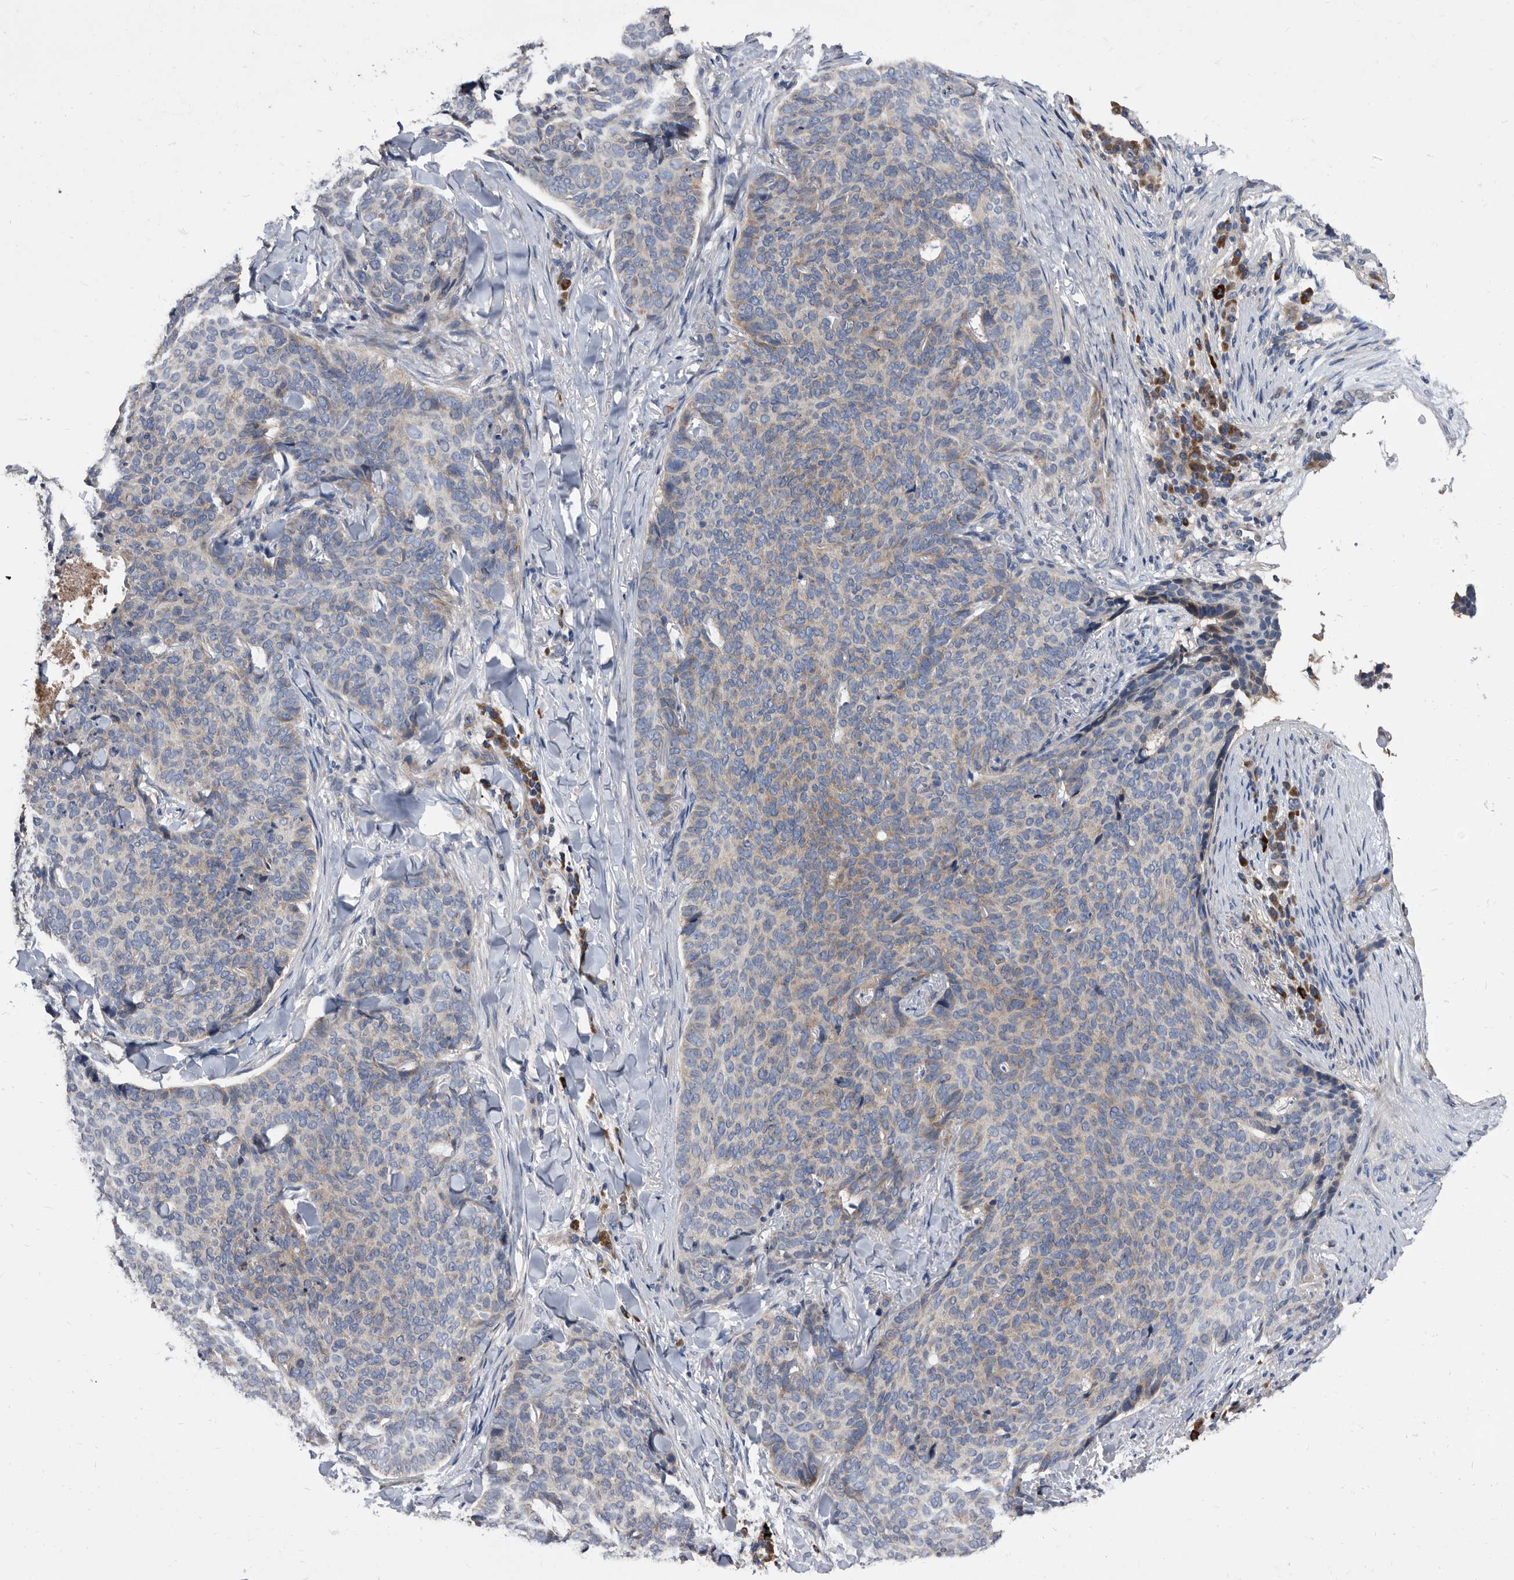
{"staining": {"intensity": "weak", "quantity": "<25%", "location": "cytoplasmic/membranous"}, "tissue": "skin cancer", "cell_type": "Tumor cells", "image_type": "cancer", "snomed": [{"axis": "morphology", "description": "Normal tissue, NOS"}, {"axis": "morphology", "description": "Basal cell carcinoma"}, {"axis": "topography", "description": "Skin"}], "caption": "Skin basal cell carcinoma was stained to show a protein in brown. There is no significant staining in tumor cells. (Brightfield microscopy of DAB immunohistochemistry (IHC) at high magnification).", "gene": "DTNBP1", "patient": {"sex": "male", "age": 50}}